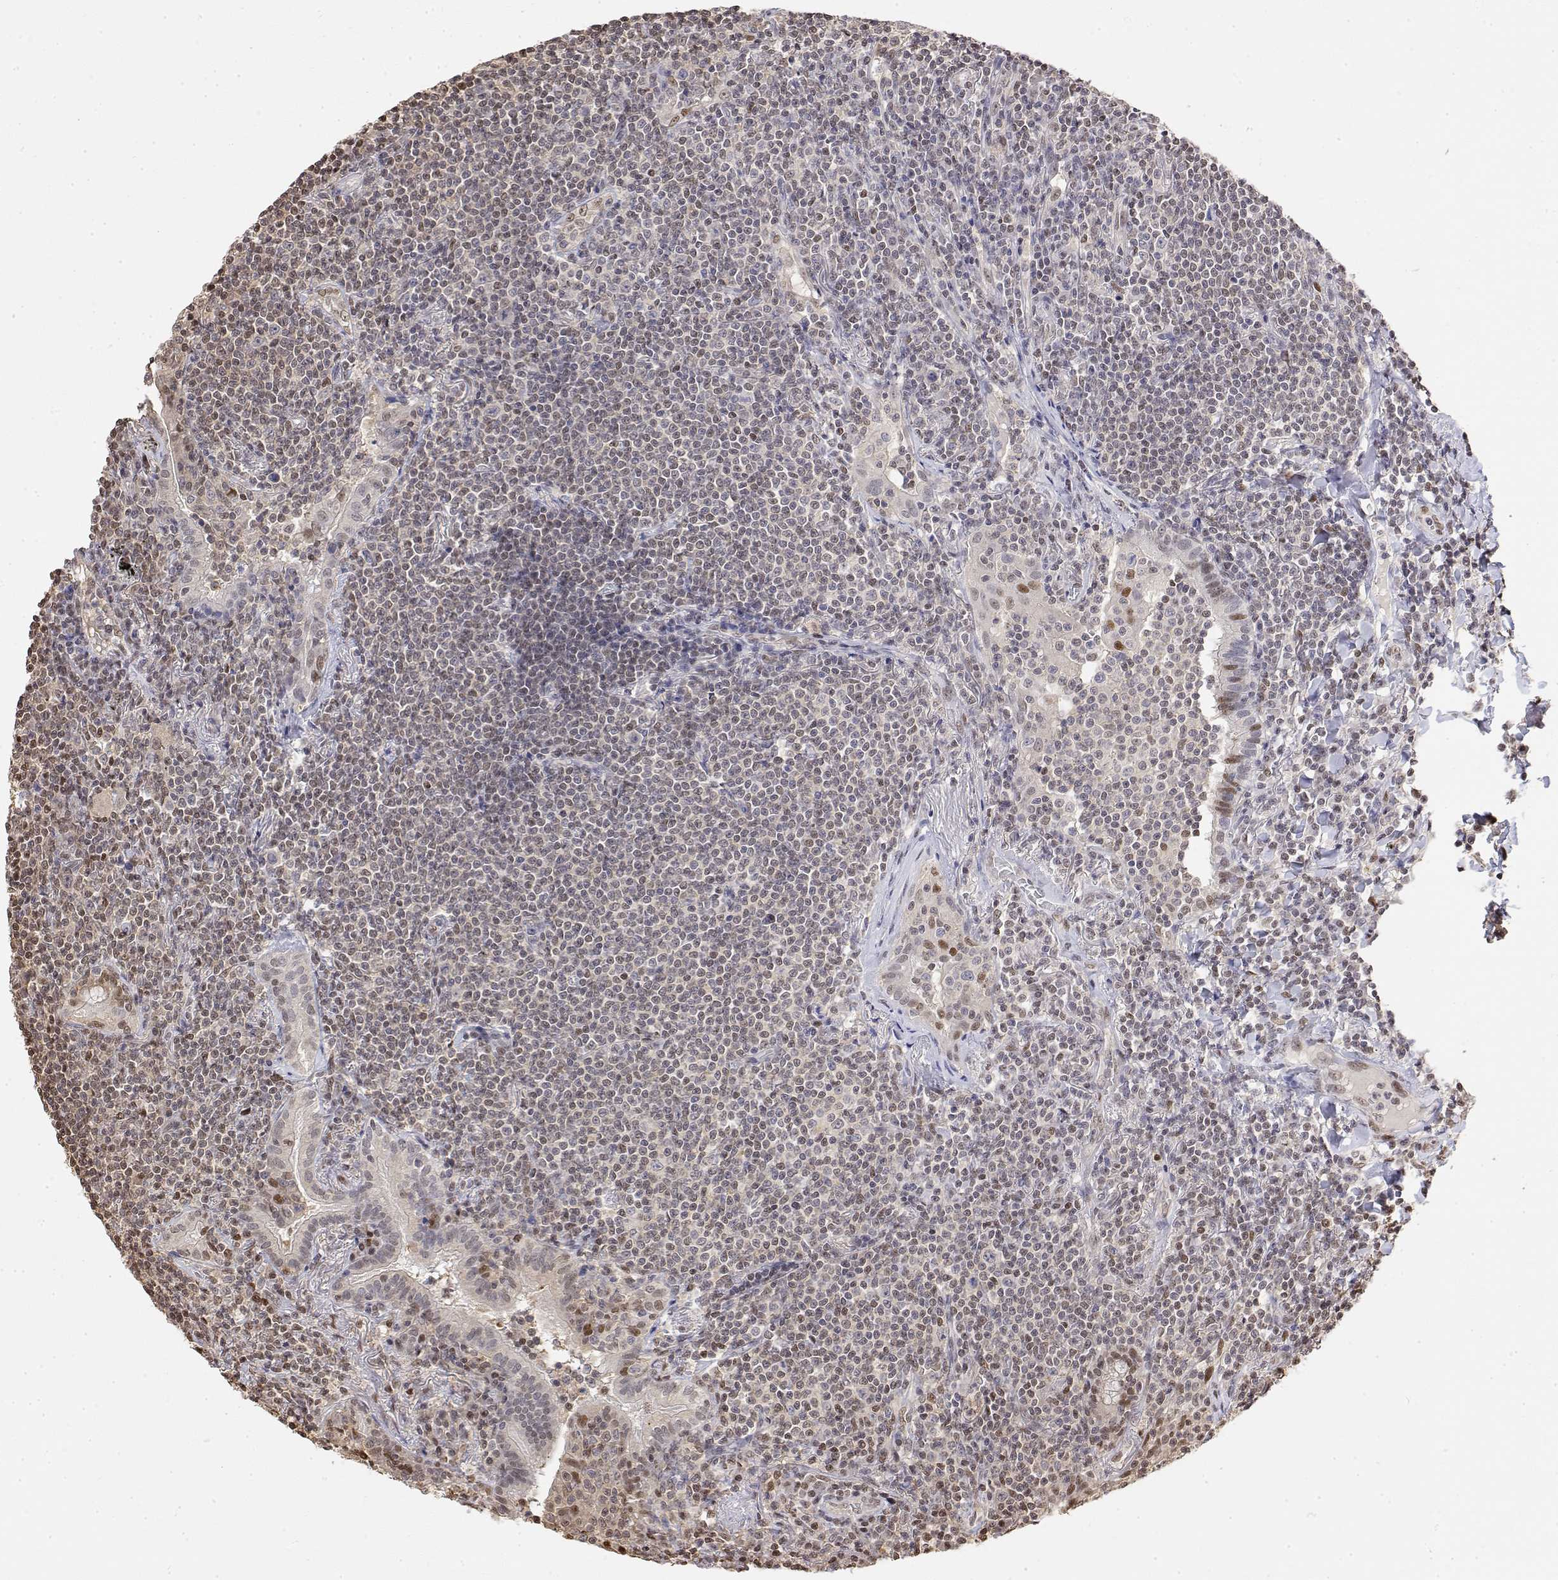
{"staining": {"intensity": "negative", "quantity": "none", "location": "none"}, "tissue": "lymphoma", "cell_type": "Tumor cells", "image_type": "cancer", "snomed": [{"axis": "morphology", "description": "Malignant lymphoma, non-Hodgkin's type, Low grade"}, {"axis": "topography", "description": "Lung"}], "caption": "Immunohistochemistry (IHC) image of lymphoma stained for a protein (brown), which shows no positivity in tumor cells.", "gene": "TPI1", "patient": {"sex": "female", "age": 71}}